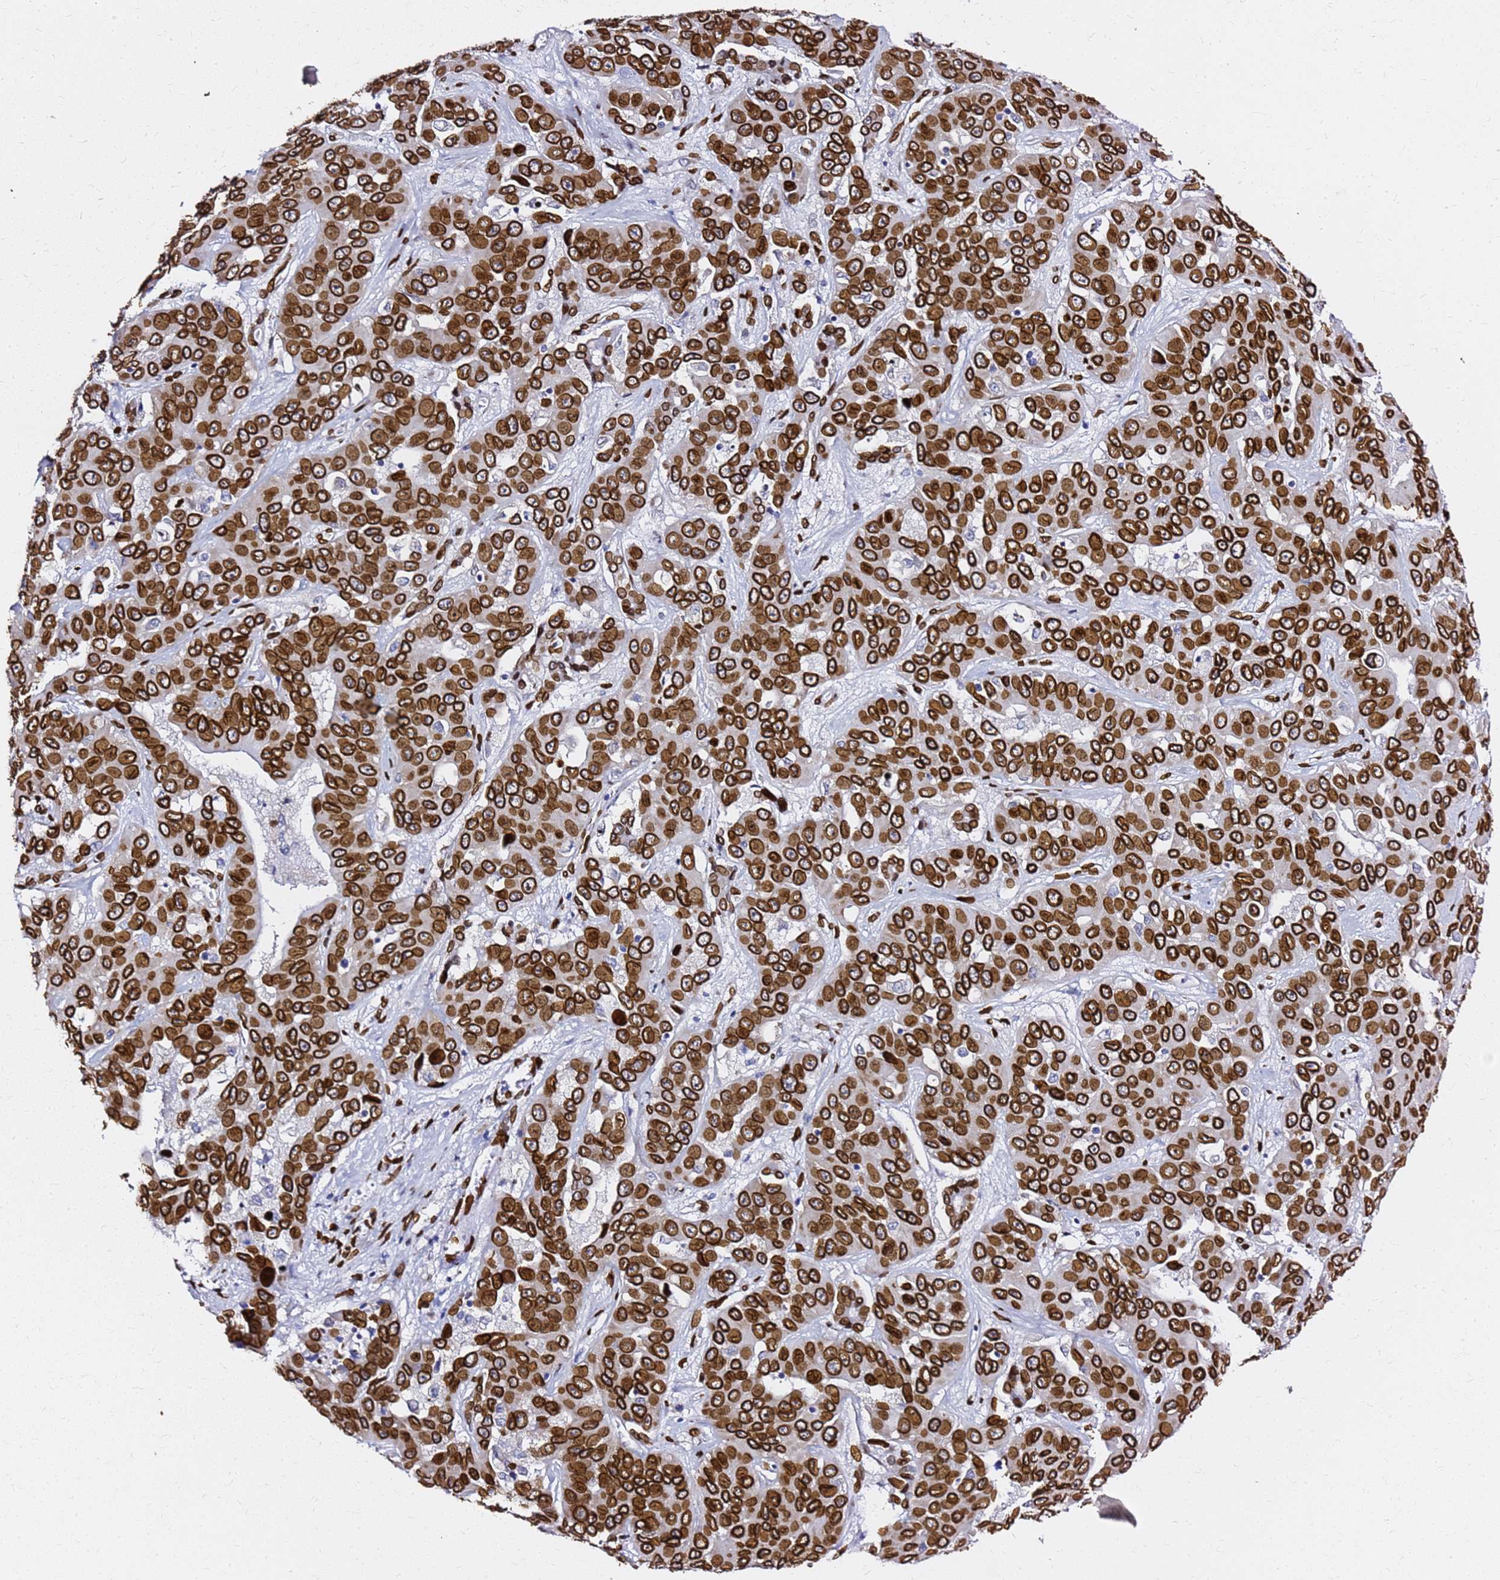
{"staining": {"intensity": "strong", "quantity": ">75%", "location": "cytoplasmic/membranous,nuclear"}, "tissue": "liver cancer", "cell_type": "Tumor cells", "image_type": "cancer", "snomed": [{"axis": "morphology", "description": "Cholangiocarcinoma"}, {"axis": "topography", "description": "Liver"}], "caption": "This histopathology image demonstrates immunohistochemistry staining of liver cancer, with high strong cytoplasmic/membranous and nuclear positivity in approximately >75% of tumor cells.", "gene": "C6orf141", "patient": {"sex": "female", "age": 52}}